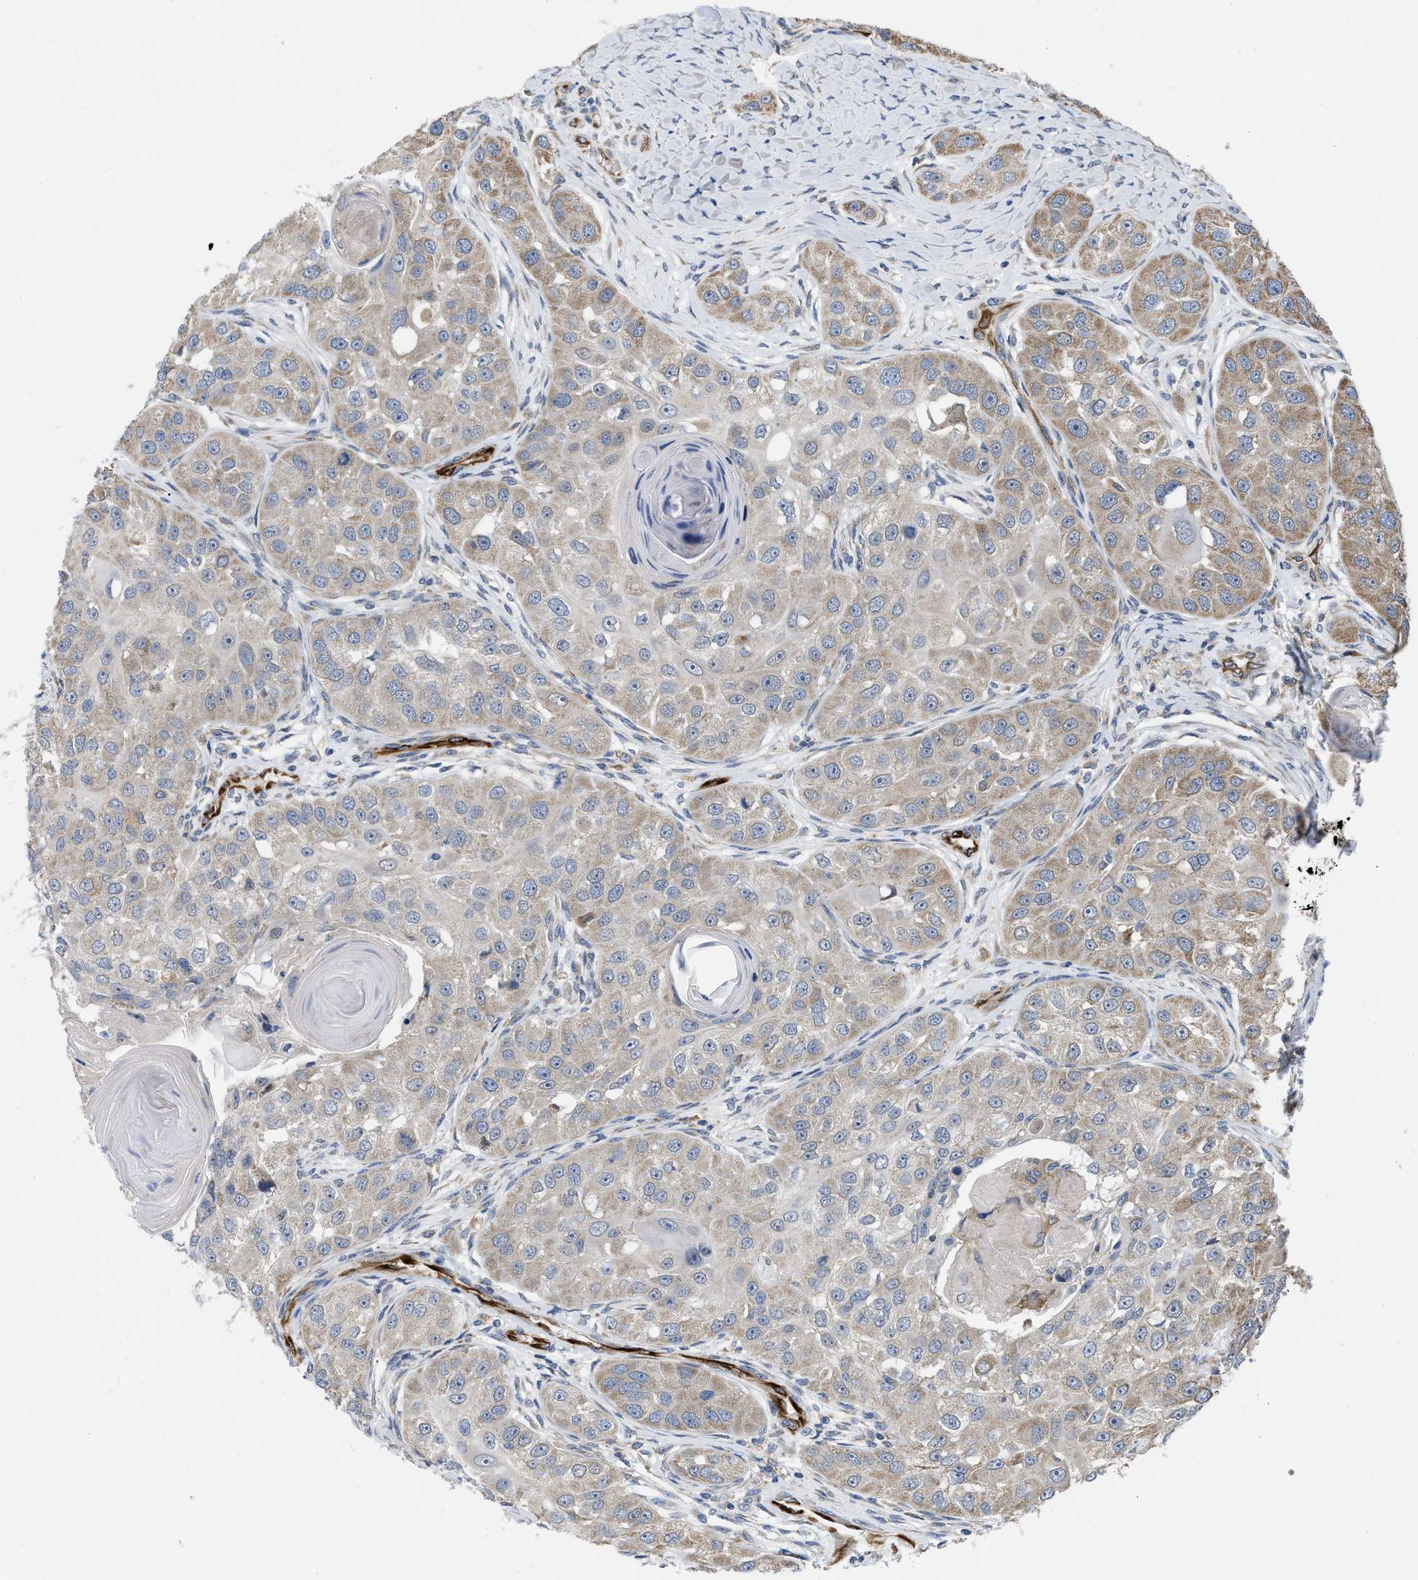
{"staining": {"intensity": "weak", "quantity": ">75%", "location": "cytoplasmic/membranous"}, "tissue": "head and neck cancer", "cell_type": "Tumor cells", "image_type": "cancer", "snomed": [{"axis": "morphology", "description": "Normal tissue, NOS"}, {"axis": "morphology", "description": "Squamous cell carcinoma, NOS"}, {"axis": "topography", "description": "Skeletal muscle"}, {"axis": "topography", "description": "Head-Neck"}], "caption": "The immunohistochemical stain labels weak cytoplasmic/membranous positivity in tumor cells of head and neck squamous cell carcinoma tissue. (DAB IHC, brown staining for protein, blue staining for nuclei).", "gene": "EOGT", "patient": {"sex": "male", "age": 51}}